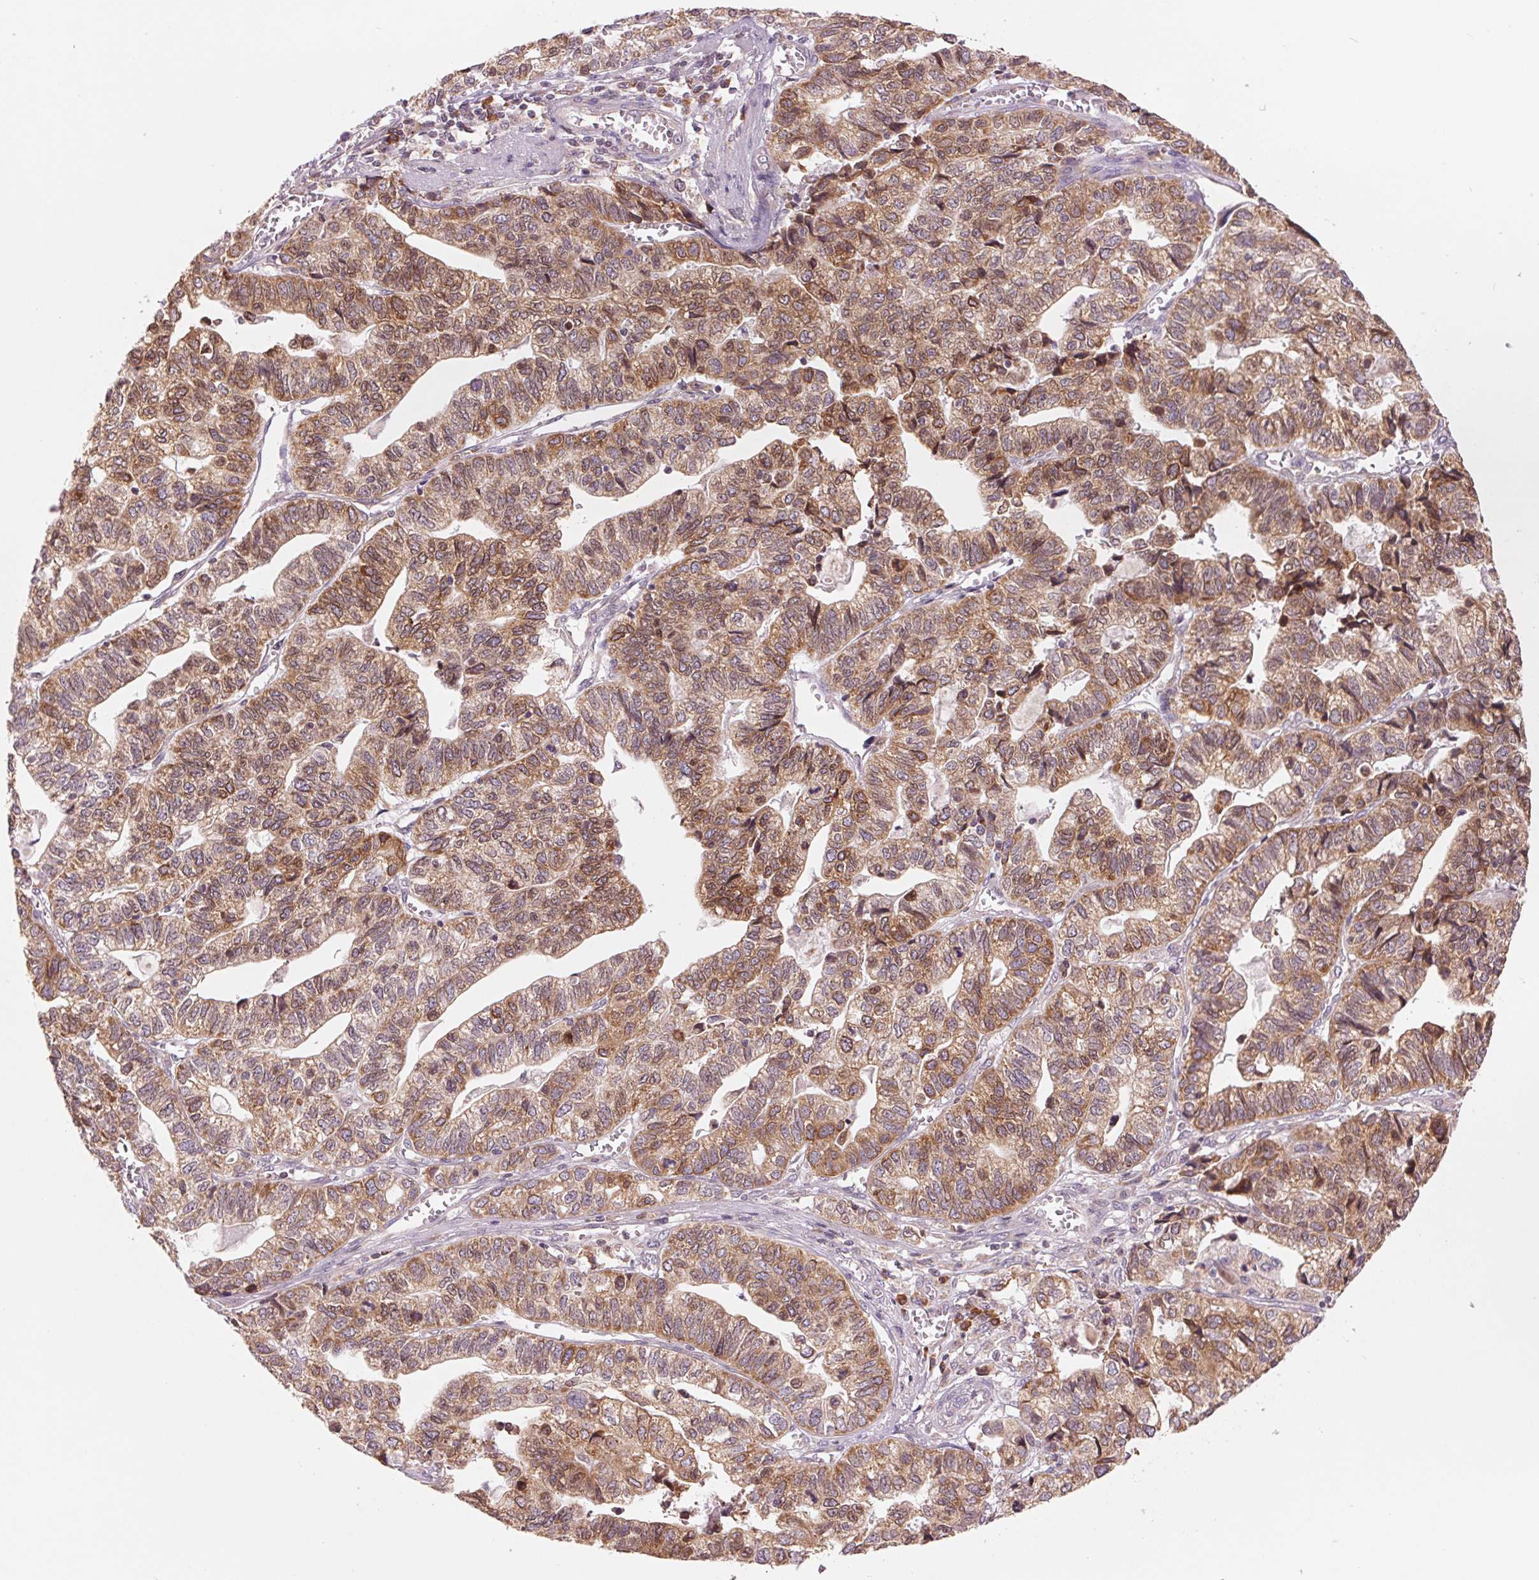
{"staining": {"intensity": "moderate", "quantity": ">75%", "location": "cytoplasmic/membranous"}, "tissue": "stomach cancer", "cell_type": "Tumor cells", "image_type": "cancer", "snomed": [{"axis": "morphology", "description": "Adenocarcinoma, NOS"}, {"axis": "topography", "description": "Stomach, upper"}], "caption": "This is a photomicrograph of immunohistochemistry (IHC) staining of stomach cancer, which shows moderate positivity in the cytoplasmic/membranous of tumor cells.", "gene": "TECR", "patient": {"sex": "female", "age": 67}}